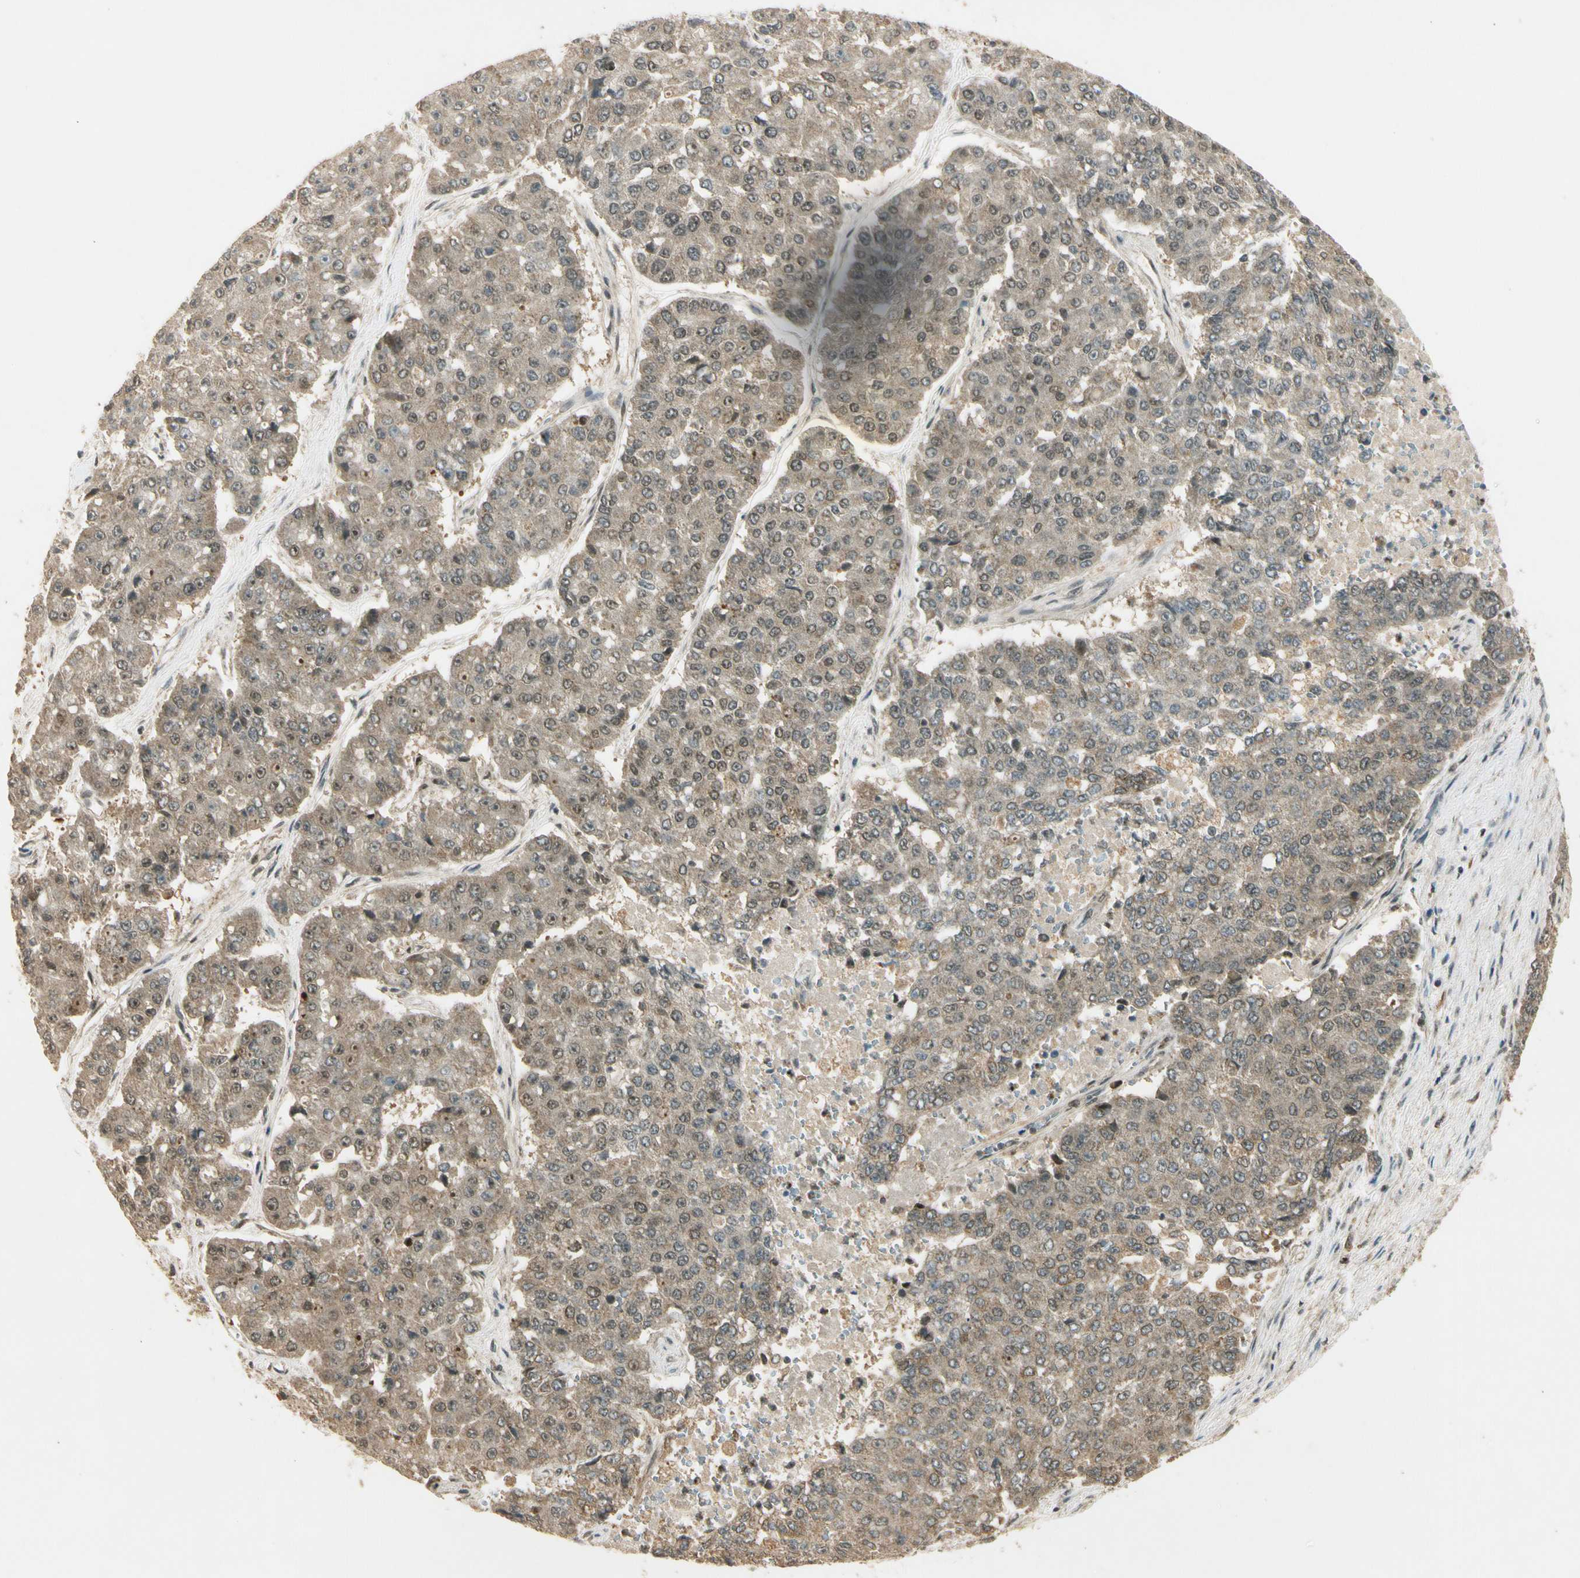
{"staining": {"intensity": "weak", "quantity": ">75%", "location": "cytoplasmic/membranous"}, "tissue": "pancreatic cancer", "cell_type": "Tumor cells", "image_type": "cancer", "snomed": [{"axis": "morphology", "description": "Adenocarcinoma, NOS"}, {"axis": "topography", "description": "Pancreas"}], "caption": "Tumor cells demonstrate low levels of weak cytoplasmic/membranous staining in approximately >75% of cells in human adenocarcinoma (pancreatic). Using DAB (brown) and hematoxylin (blue) stains, captured at high magnification using brightfield microscopy.", "gene": "ZNF135", "patient": {"sex": "male", "age": 50}}